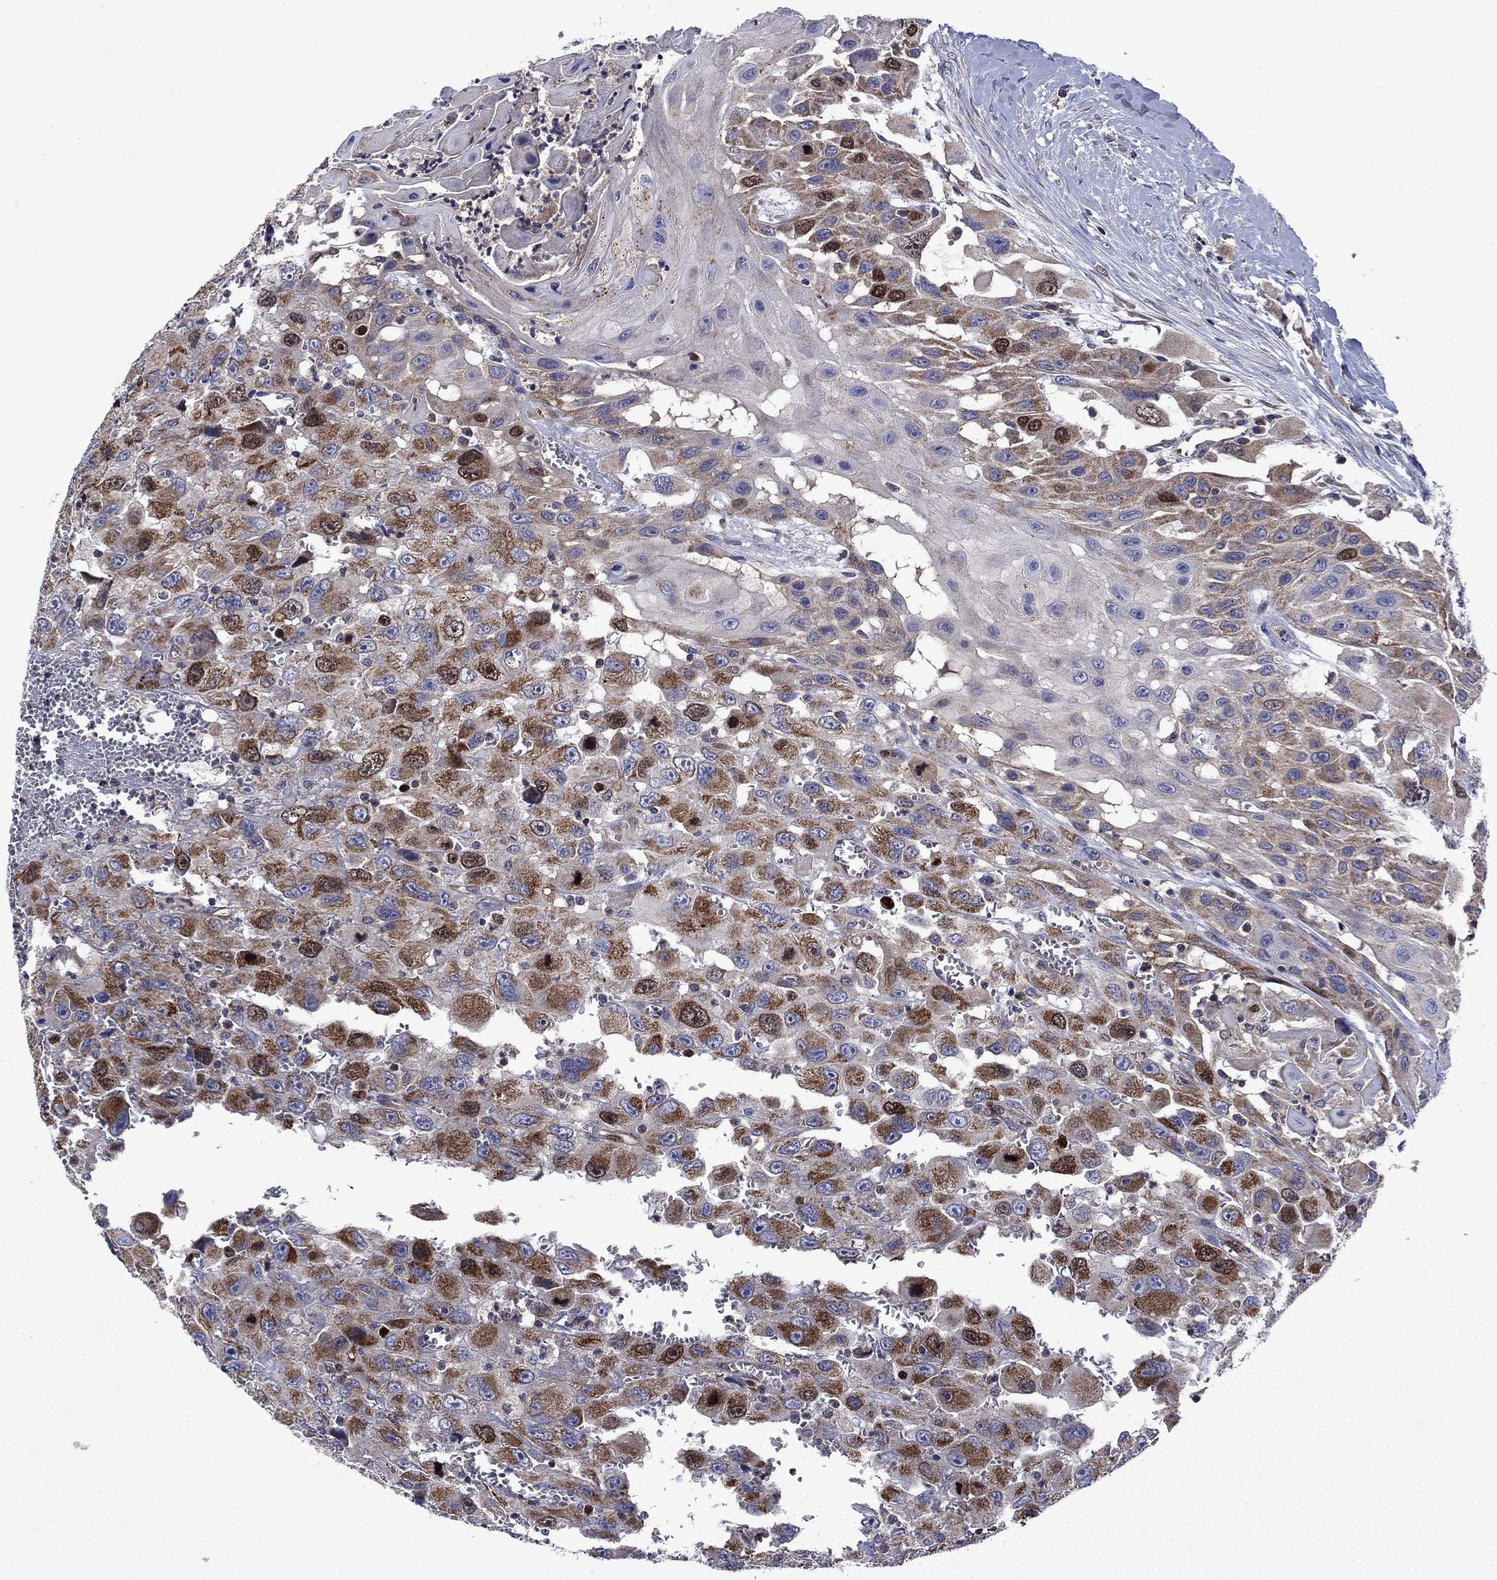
{"staining": {"intensity": "strong", "quantity": "25%-75%", "location": "cytoplasmic/membranous"}, "tissue": "head and neck cancer", "cell_type": "Tumor cells", "image_type": "cancer", "snomed": [{"axis": "morphology", "description": "Squamous cell carcinoma, NOS"}, {"axis": "morphology", "description": "Squamous cell carcinoma, metastatic, NOS"}, {"axis": "topography", "description": "Oral tissue"}, {"axis": "topography", "description": "Head-Neck"}], "caption": "The immunohistochemical stain labels strong cytoplasmic/membranous staining in tumor cells of head and neck cancer (metastatic squamous cell carcinoma) tissue.", "gene": "KIF22", "patient": {"sex": "female", "age": 85}}